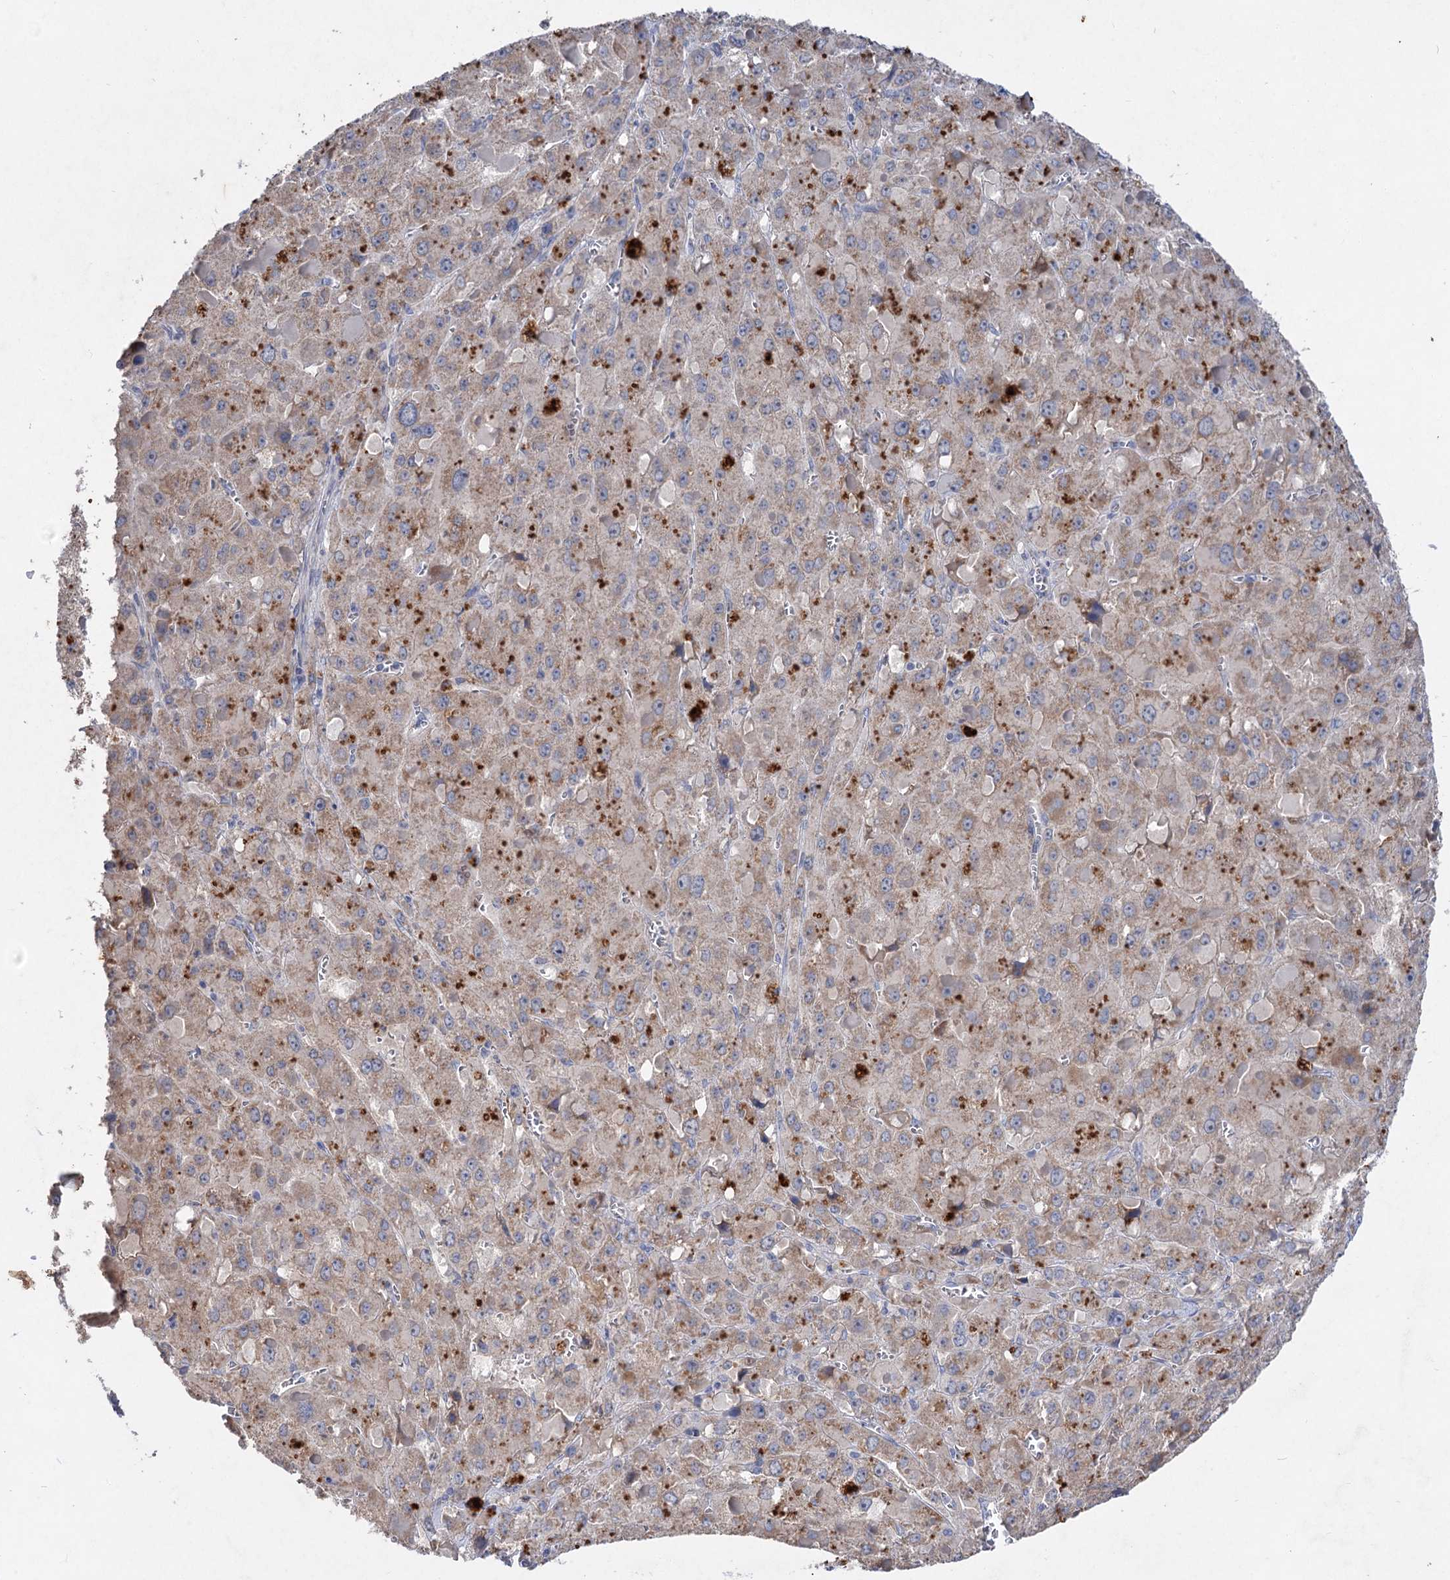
{"staining": {"intensity": "weak", "quantity": "25%-75%", "location": "cytoplasmic/membranous"}, "tissue": "liver cancer", "cell_type": "Tumor cells", "image_type": "cancer", "snomed": [{"axis": "morphology", "description": "Carcinoma, Hepatocellular, NOS"}, {"axis": "topography", "description": "Liver"}], "caption": "Human liver hepatocellular carcinoma stained for a protein (brown) shows weak cytoplasmic/membranous positive staining in about 25%-75% of tumor cells.", "gene": "ATP4A", "patient": {"sex": "female", "age": 73}}